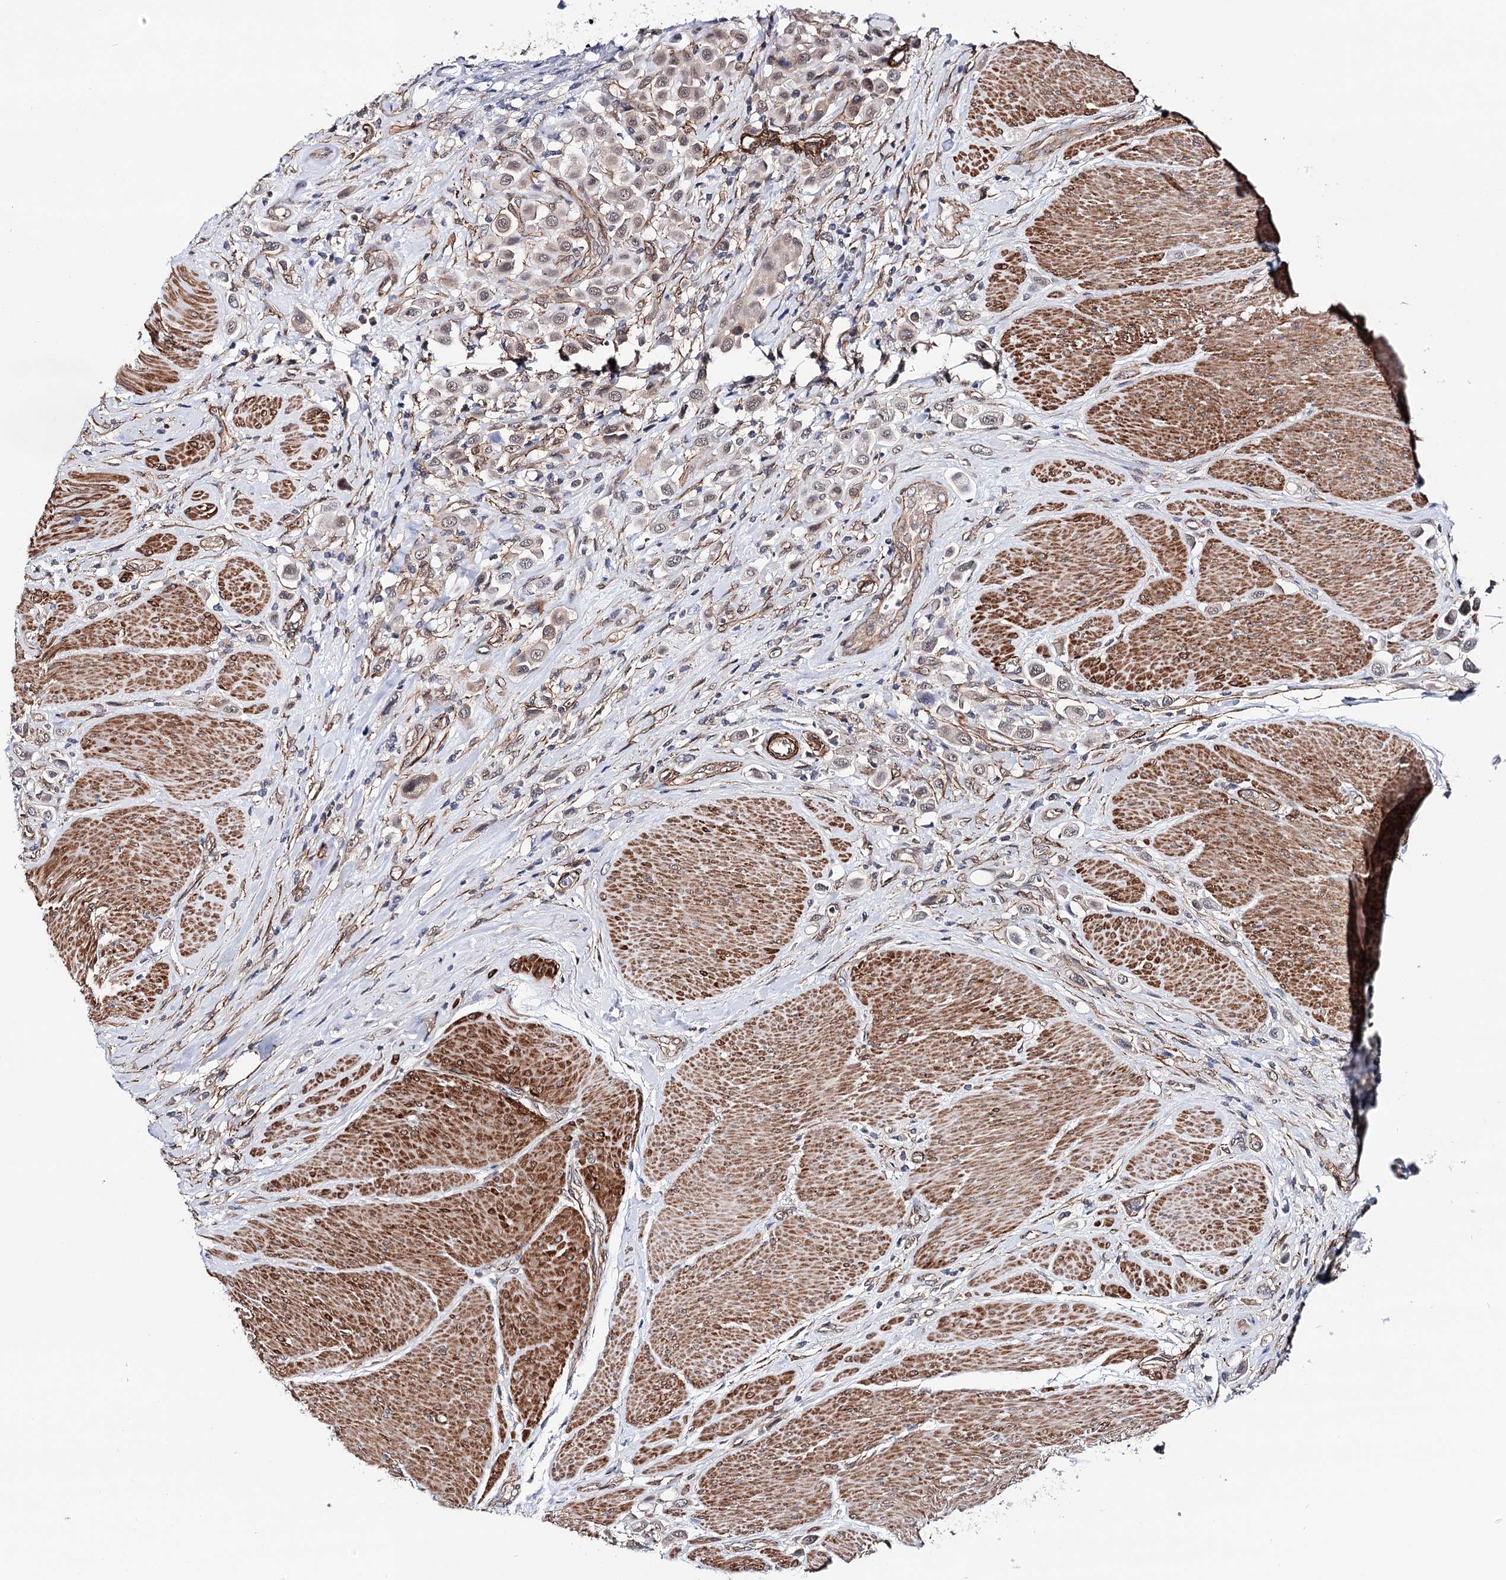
{"staining": {"intensity": "weak", "quantity": "25%-75%", "location": "nuclear"}, "tissue": "urothelial cancer", "cell_type": "Tumor cells", "image_type": "cancer", "snomed": [{"axis": "morphology", "description": "Urothelial carcinoma, High grade"}, {"axis": "topography", "description": "Urinary bladder"}], "caption": "This is an image of immunohistochemistry staining of urothelial carcinoma (high-grade), which shows weak positivity in the nuclear of tumor cells.", "gene": "PPP2R5B", "patient": {"sex": "male", "age": 50}}